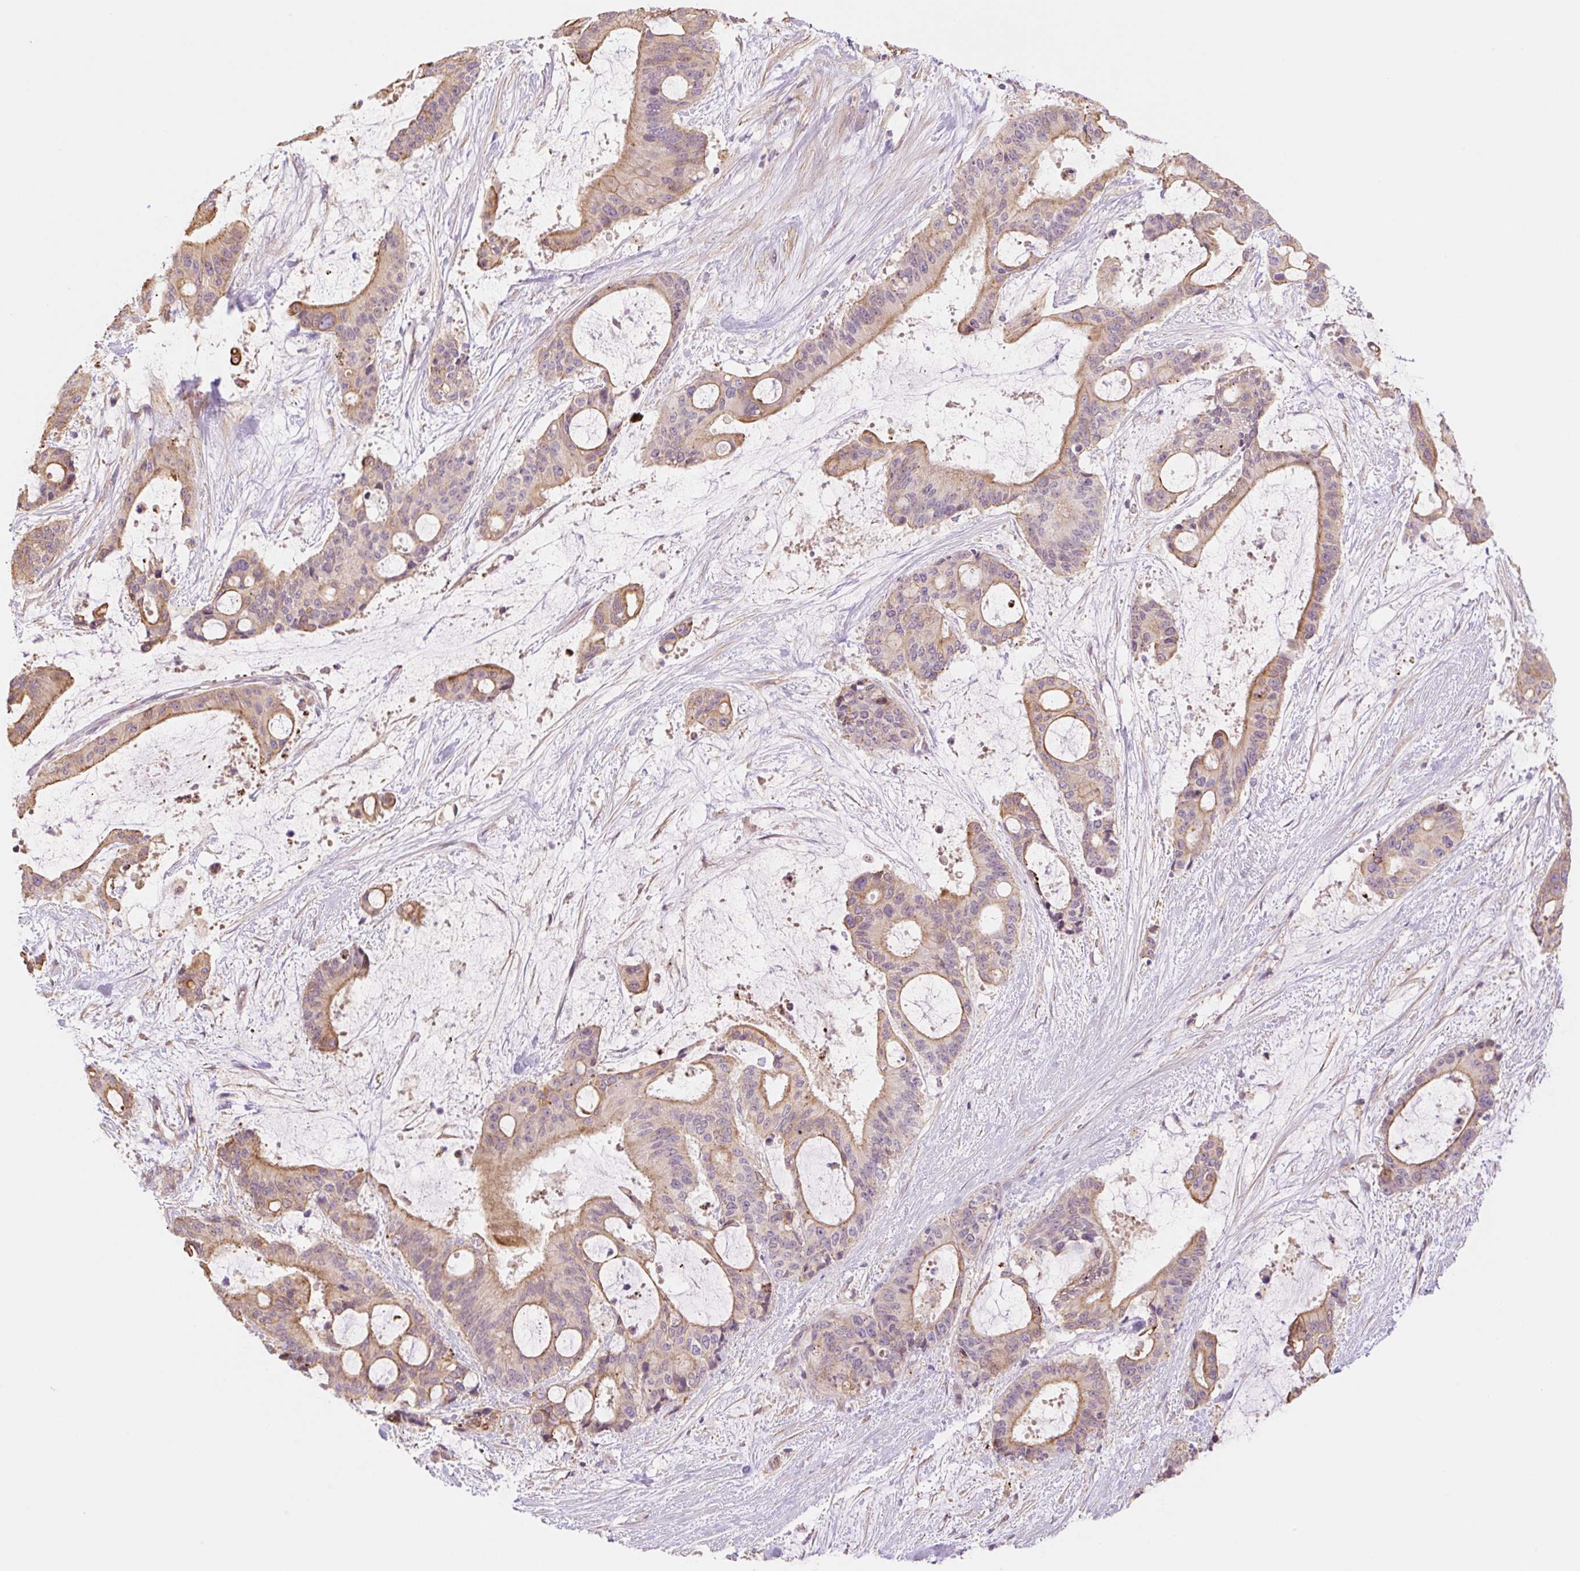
{"staining": {"intensity": "moderate", "quantity": "25%-75%", "location": "cytoplasmic/membranous"}, "tissue": "liver cancer", "cell_type": "Tumor cells", "image_type": "cancer", "snomed": [{"axis": "morphology", "description": "Normal tissue, NOS"}, {"axis": "morphology", "description": "Cholangiocarcinoma"}, {"axis": "topography", "description": "Liver"}, {"axis": "topography", "description": "Peripheral nerve tissue"}], "caption": "Moderate cytoplasmic/membranous protein expression is seen in approximately 25%-75% of tumor cells in liver cholangiocarcinoma.", "gene": "NLRP5", "patient": {"sex": "female", "age": 73}}